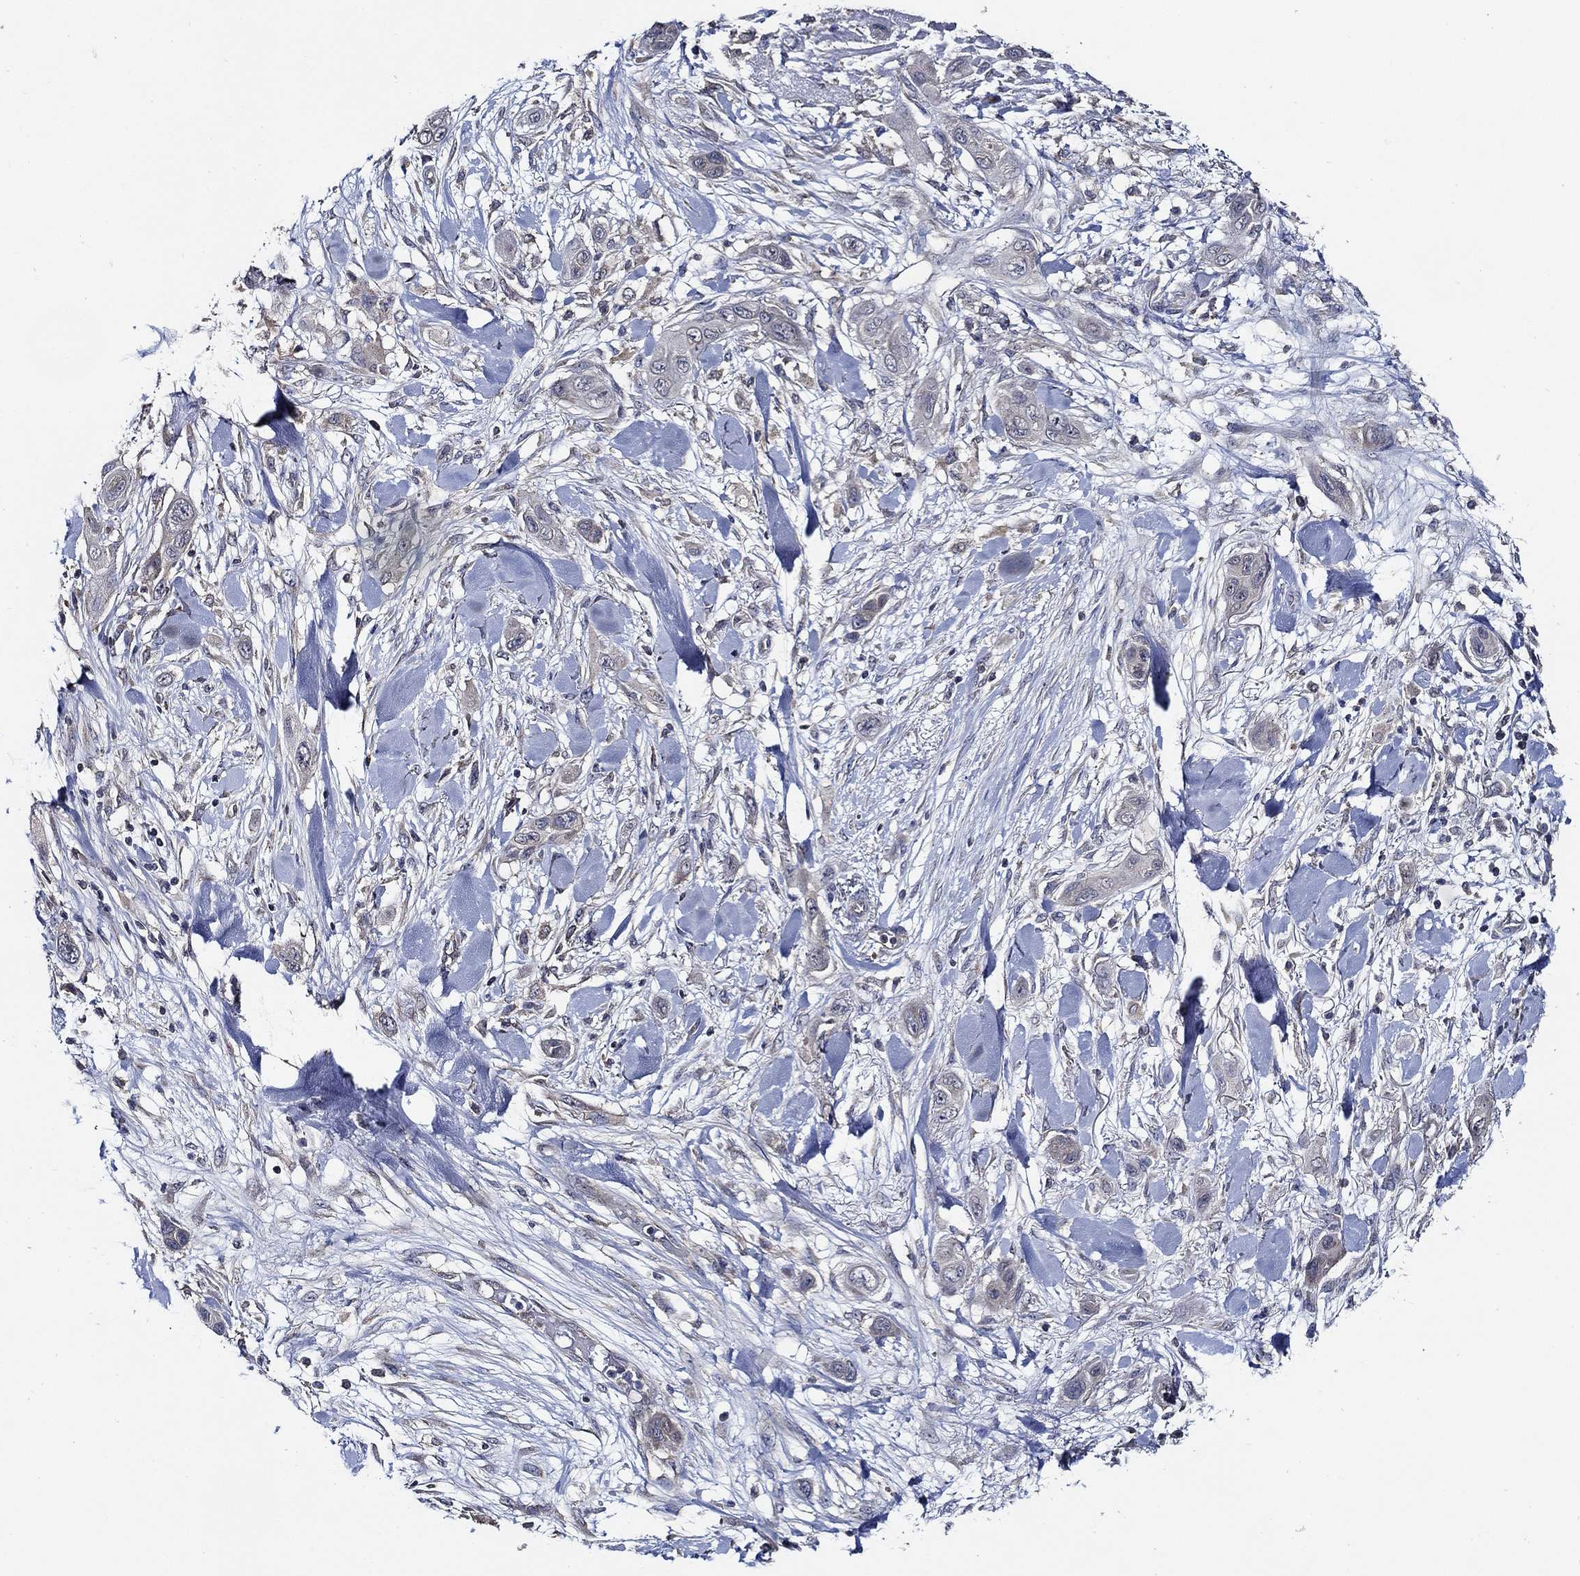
{"staining": {"intensity": "negative", "quantity": "none", "location": "none"}, "tissue": "skin cancer", "cell_type": "Tumor cells", "image_type": "cancer", "snomed": [{"axis": "morphology", "description": "Squamous cell carcinoma, NOS"}, {"axis": "topography", "description": "Skin"}], "caption": "The immunohistochemistry histopathology image has no significant expression in tumor cells of skin cancer tissue. (Stains: DAB (3,3'-diaminobenzidine) IHC with hematoxylin counter stain, Microscopy: brightfield microscopy at high magnification).", "gene": "WDR53", "patient": {"sex": "male", "age": 79}}